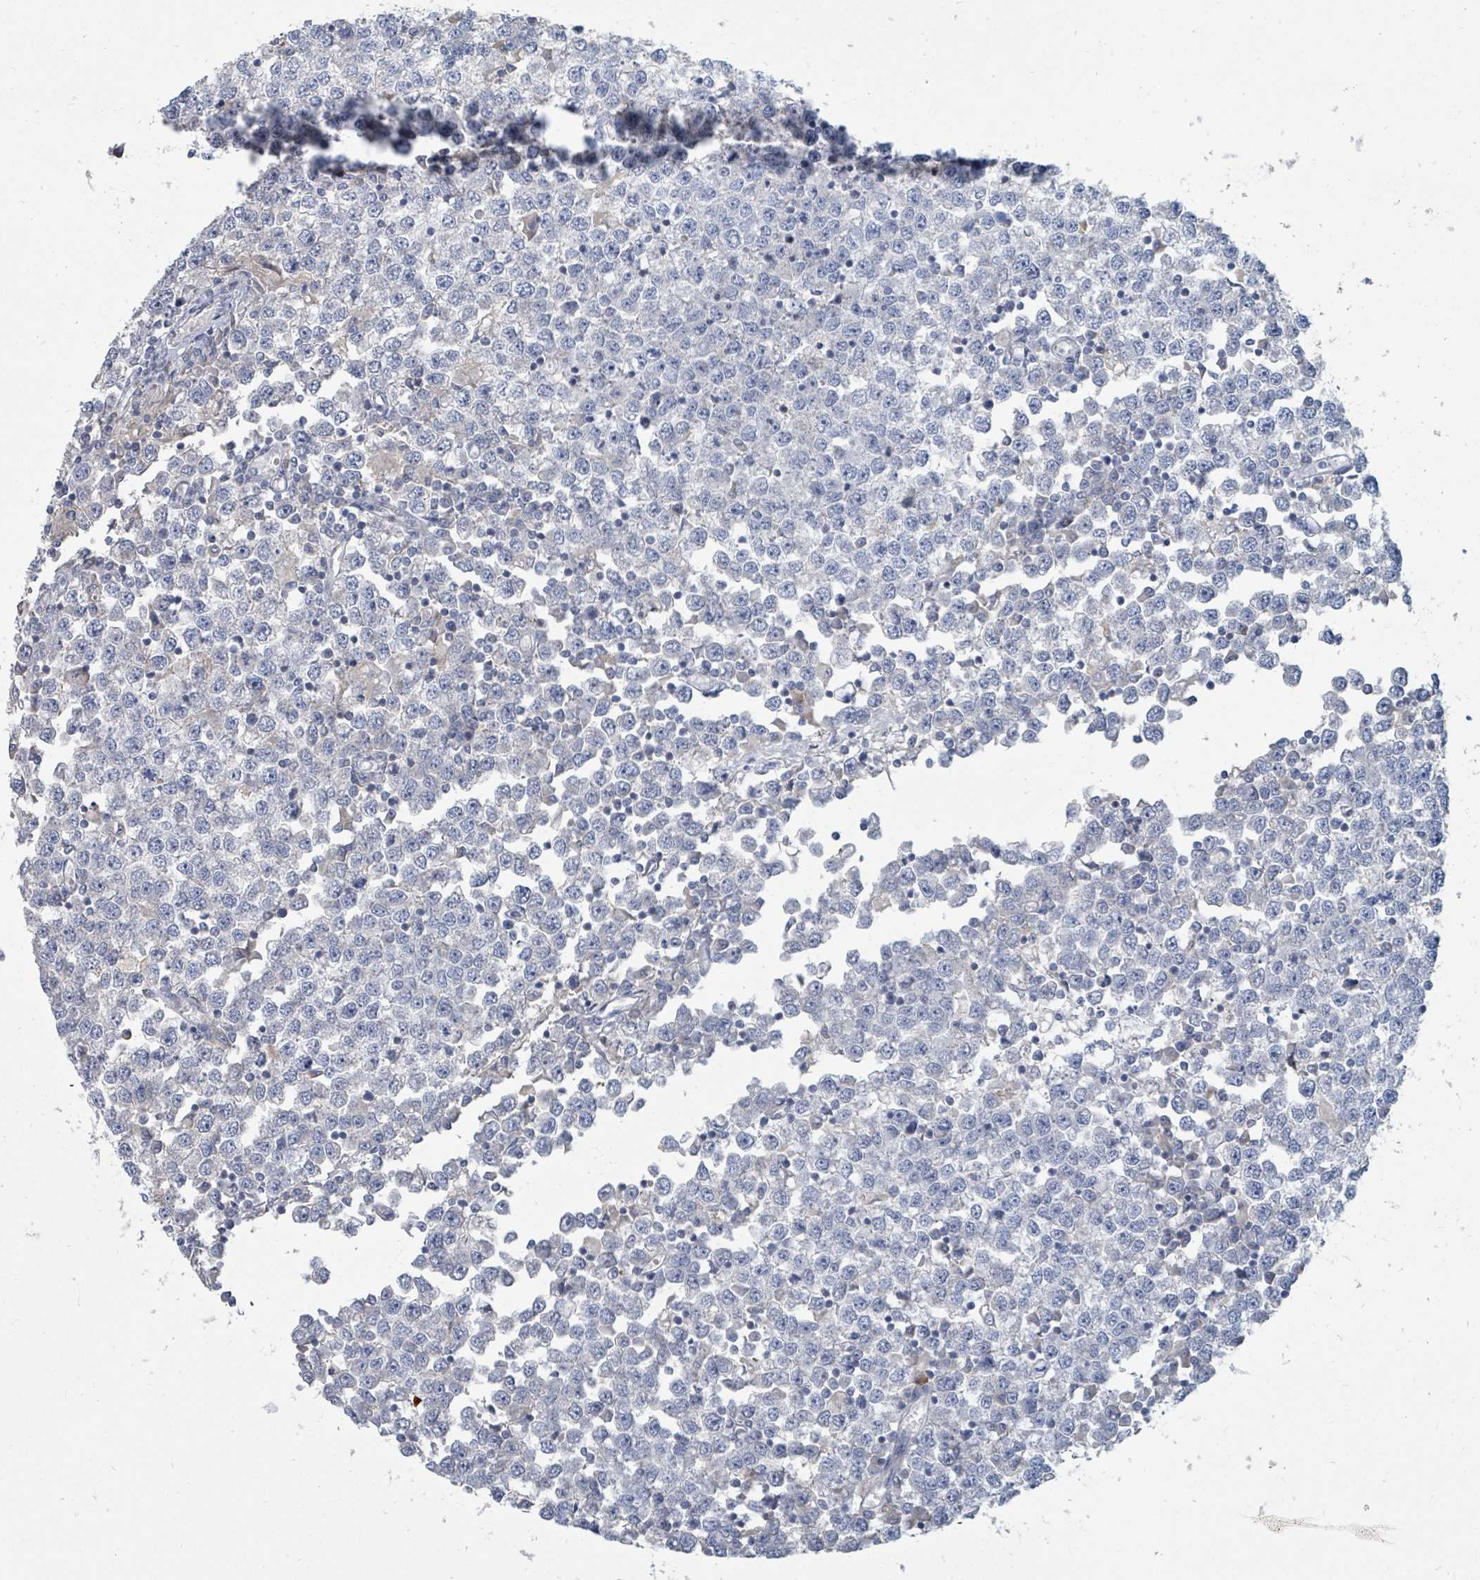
{"staining": {"intensity": "negative", "quantity": "none", "location": "none"}, "tissue": "testis cancer", "cell_type": "Tumor cells", "image_type": "cancer", "snomed": [{"axis": "morphology", "description": "Seminoma, NOS"}, {"axis": "topography", "description": "Testis"}], "caption": "This is an immunohistochemistry micrograph of human testis cancer. There is no expression in tumor cells.", "gene": "ARGFX", "patient": {"sex": "male", "age": 65}}